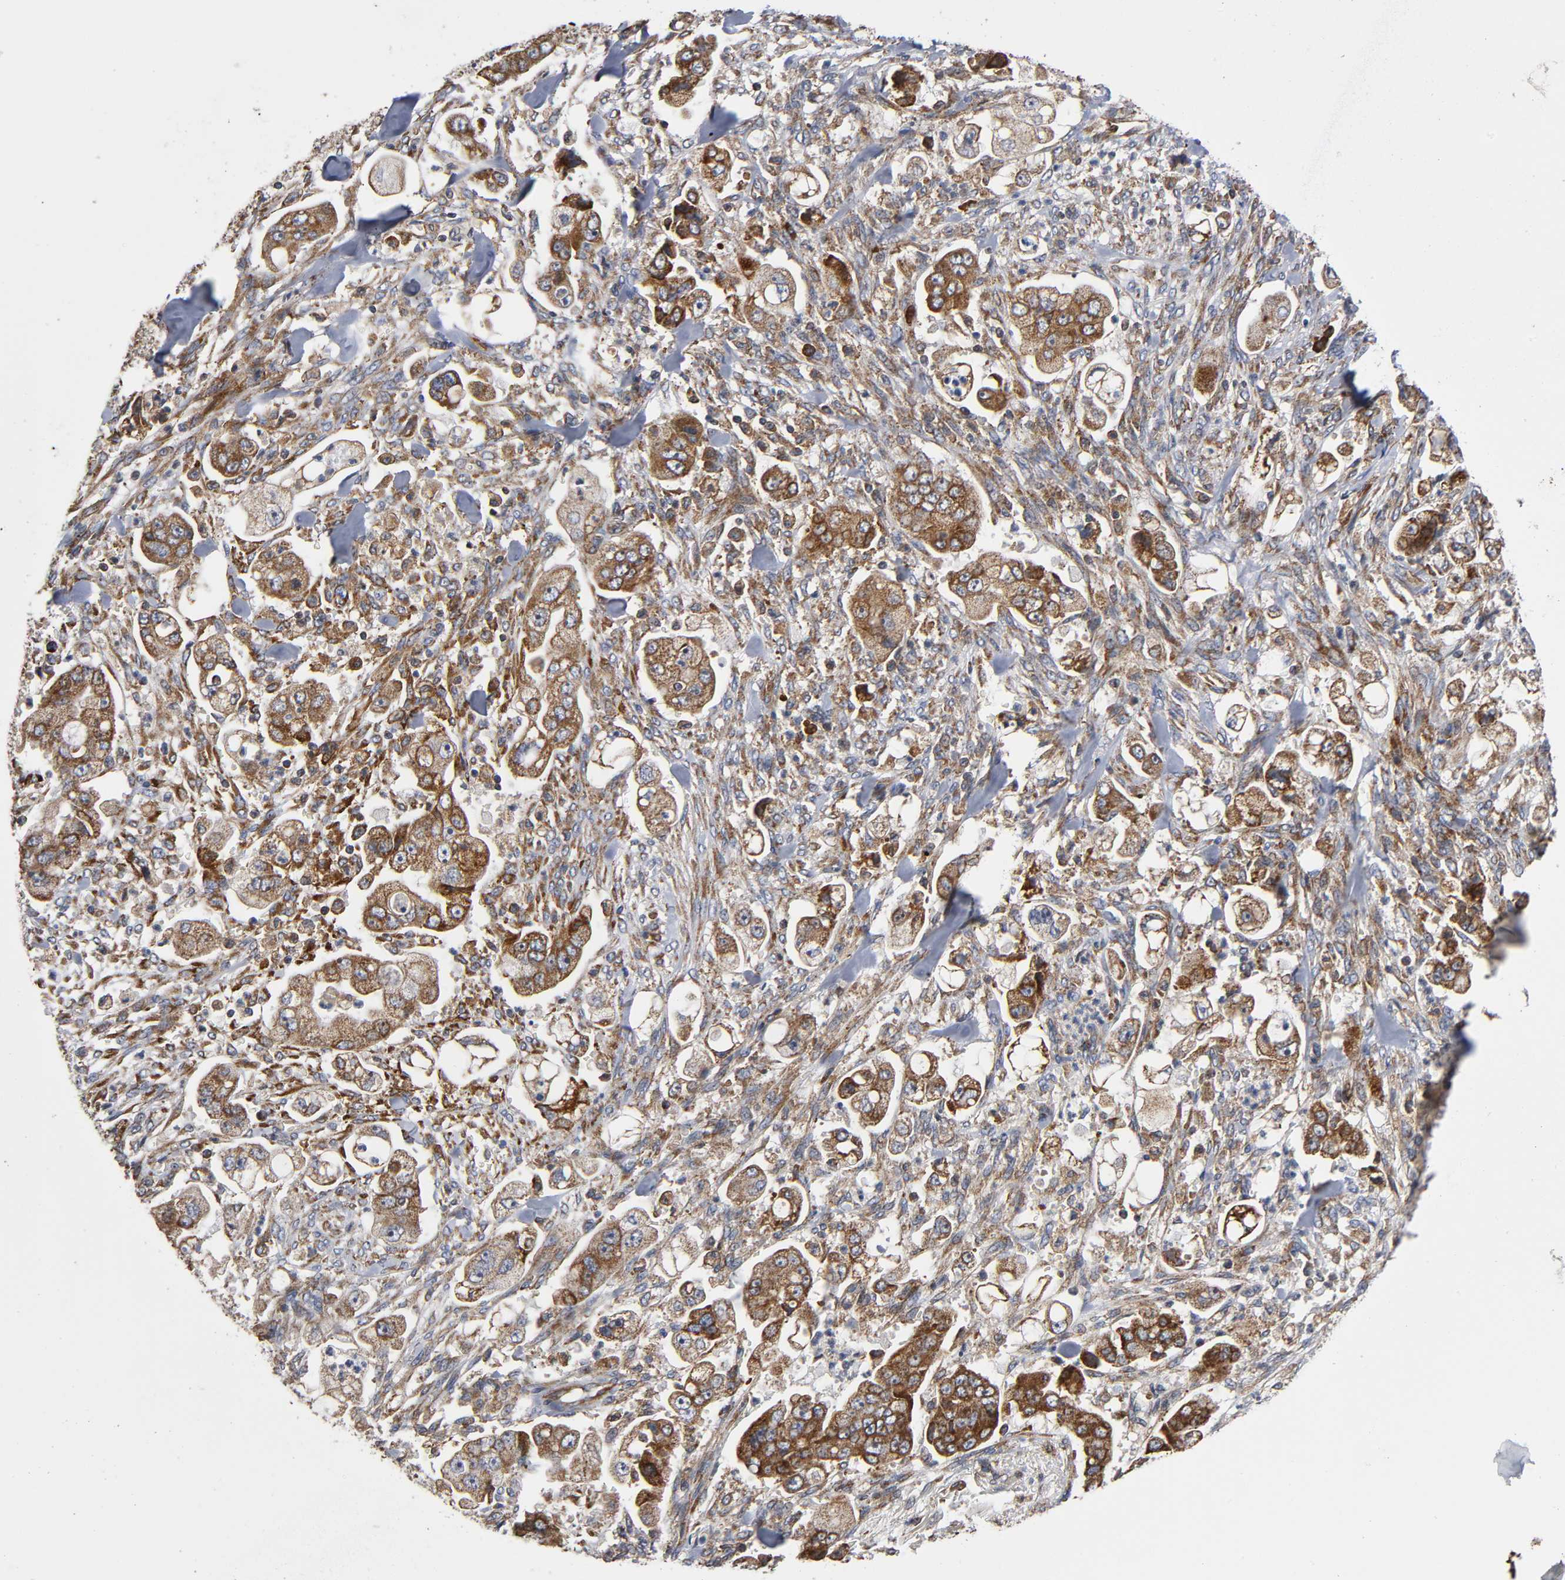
{"staining": {"intensity": "moderate", "quantity": "25%-75%", "location": "cytoplasmic/membranous"}, "tissue": "stomach cancer", "cell_type": "Tumor cells", "image_type": "cancer", "snomed": [{"axis": "morphology", "description": "Adenocarcinoma, NOS"}, {"axis": "topography", "description": "Stomach"}], "caption": "Protein expression analysis of stomach cancer reveals moderate cytoplasmic/membranous expression in about 25%-75% of tumor cells.", "gene": "MAP3K1", "patient": {"sex": "male", "age": 62}}